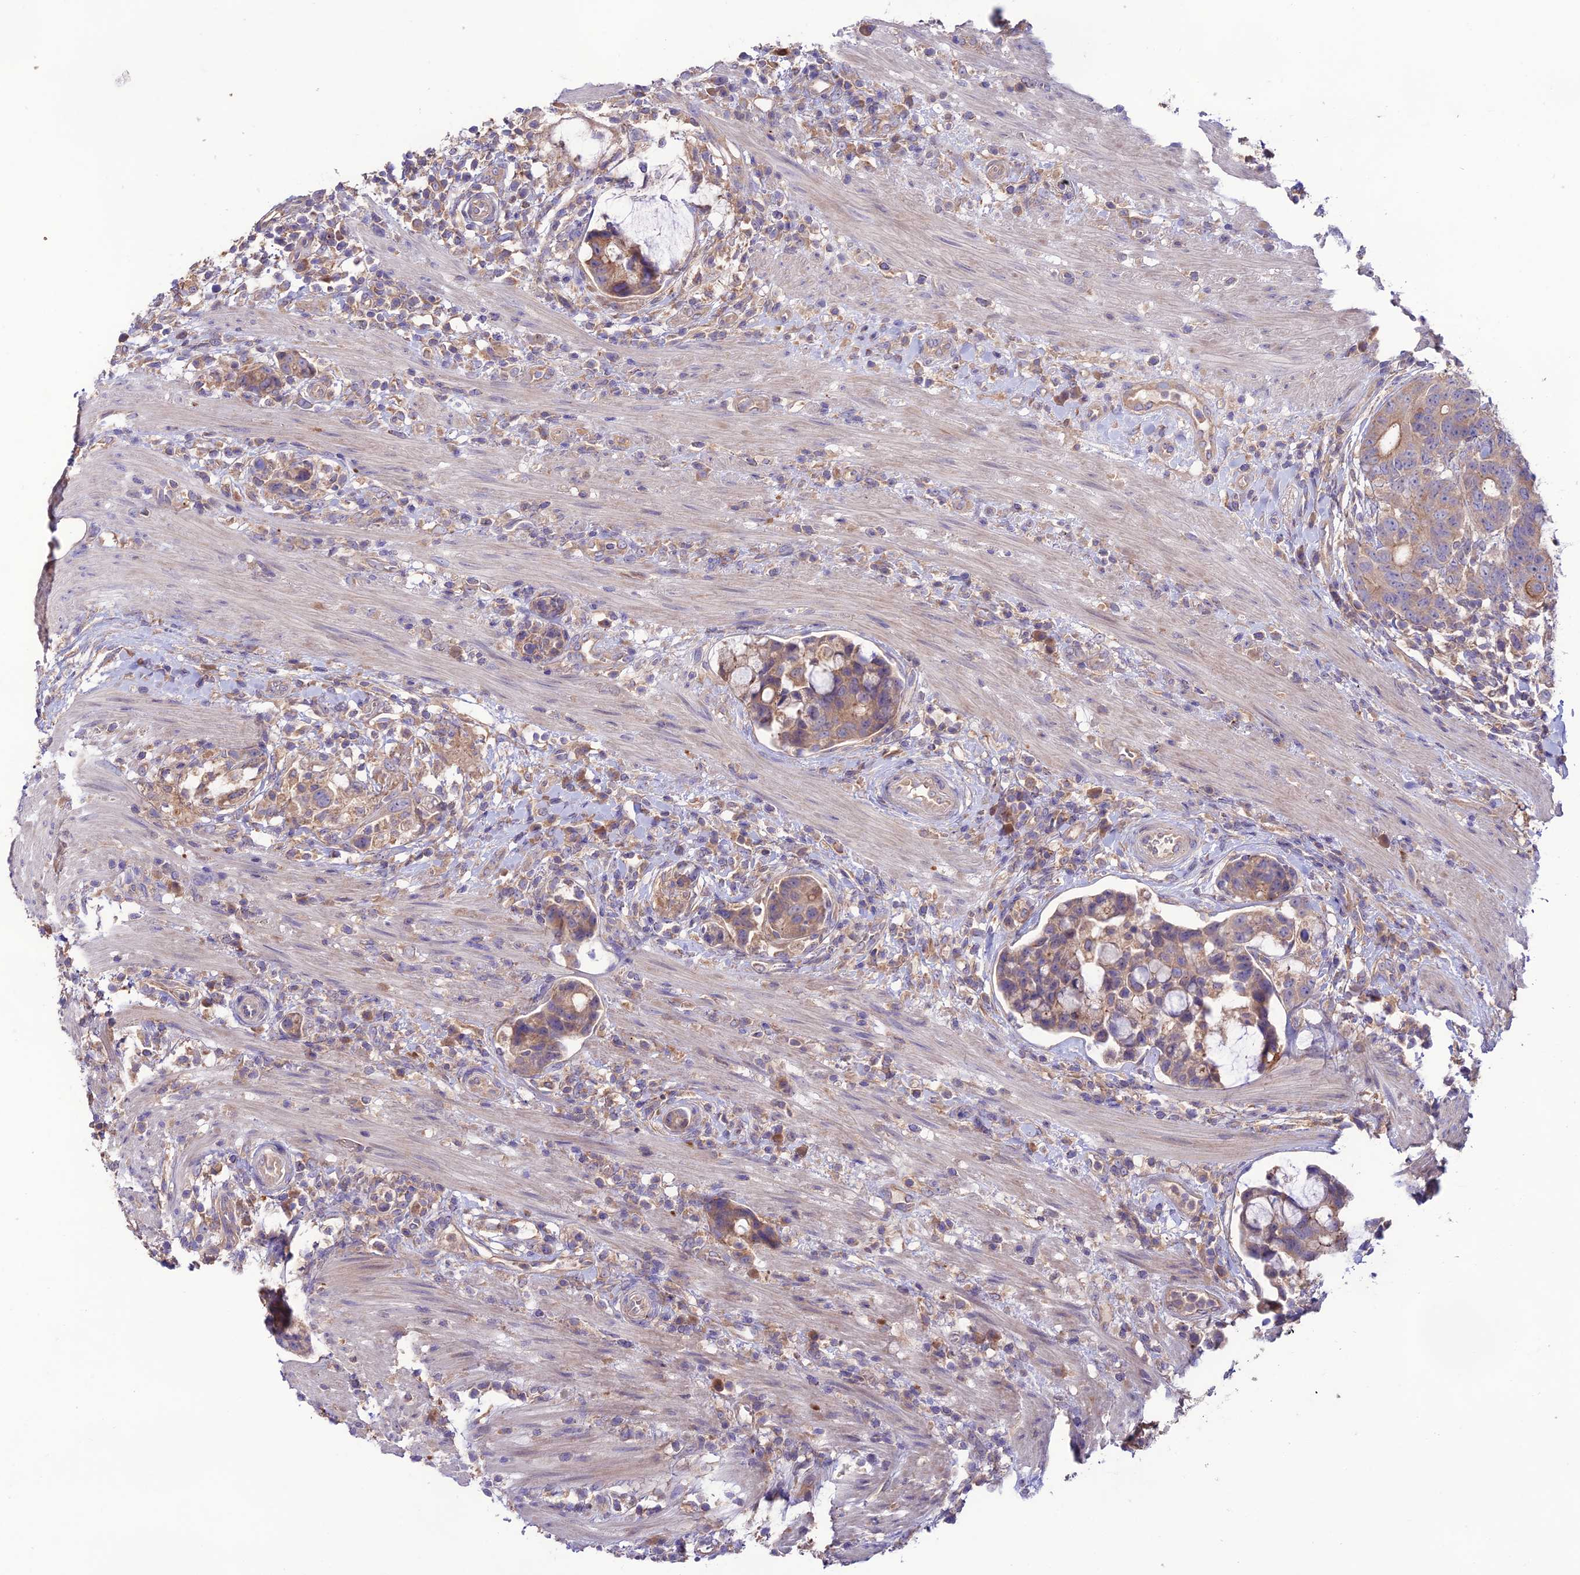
{"staining": {"intensity": "weak", "quantity": "25%-75%", "location": "cytoplasmic/membranous"}, "tissue": "colorectal cancer", "cell_type": "Tumor cells", "image_type": "cancer", "snomed": [{"axis": "morphology", "description": "Adenocarcinoma, NOS"}, {"axis": "topography", "description": "Colon"}], "caption": "Human adenocarcinoma (colorectal) stained for a protein (brown) demonstrates weak cytoplasmic/membranous positive staining in approximately 25%-75% of tumor cells.", "gene": "BRME1", "patient": {"sex": "female", "age": 82}}